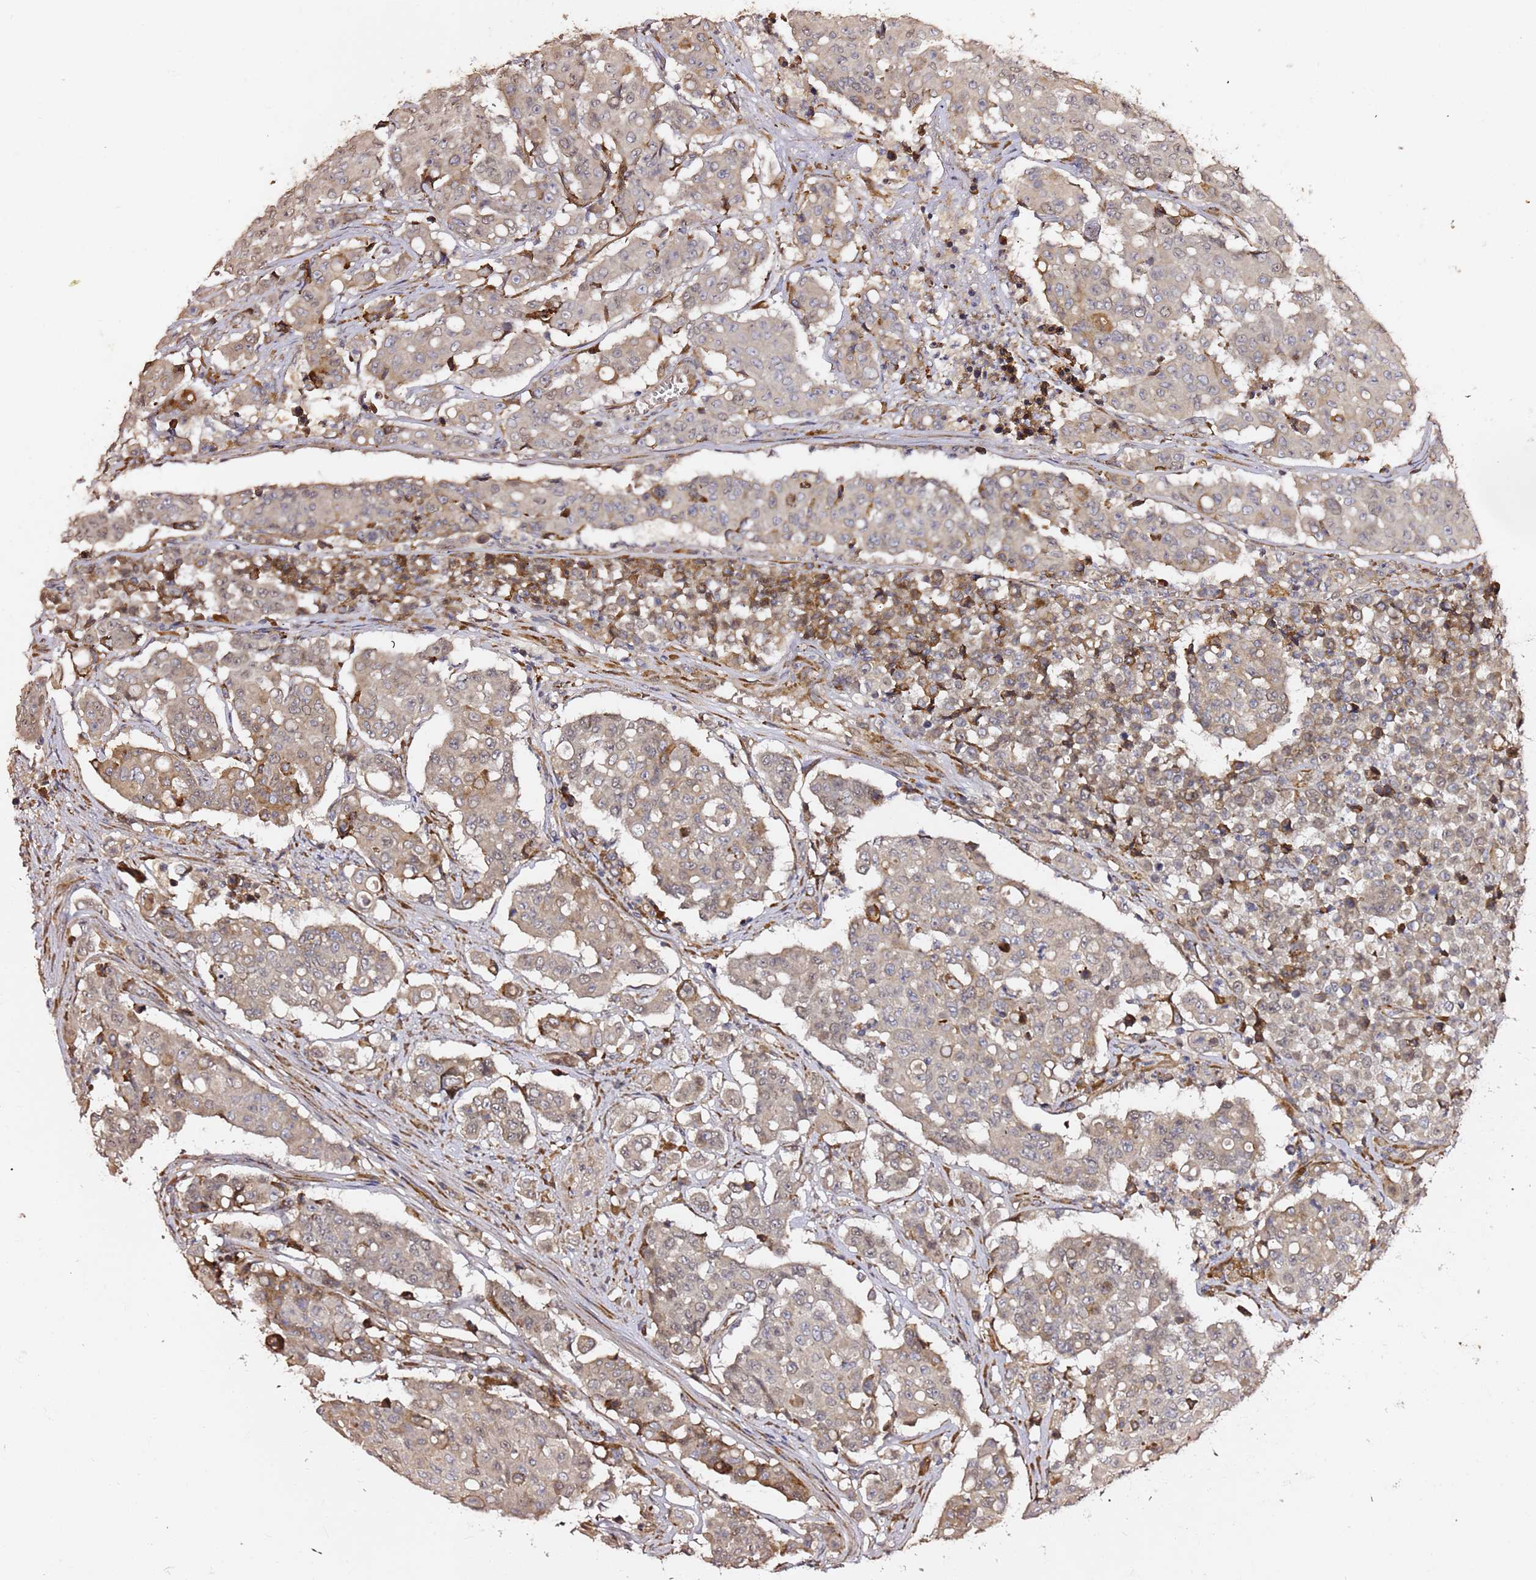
{"staining": {"intensity": "weak", "quantity": "25%-75%", "location": "cytoplasmic/membranous"}, "tissue": "colorectal cancer", "cell_type": "Tumor cells", "image_type": "cancer", "snomed": [{"axis": "morphology", "description": "Adenocarcinoma, NOS"}, {"axis": "topography", "description": "Colon"}], "caption": "Protein analysis of adenocarcinoma (colorectal) tissue reveals weak cytoplasmic/membranous staining in about 25%-75% of tumor cells. Nuclei are stained in blue.", "gene": "HSD17B7", "patient": {"sex": "male", "age": 51}}